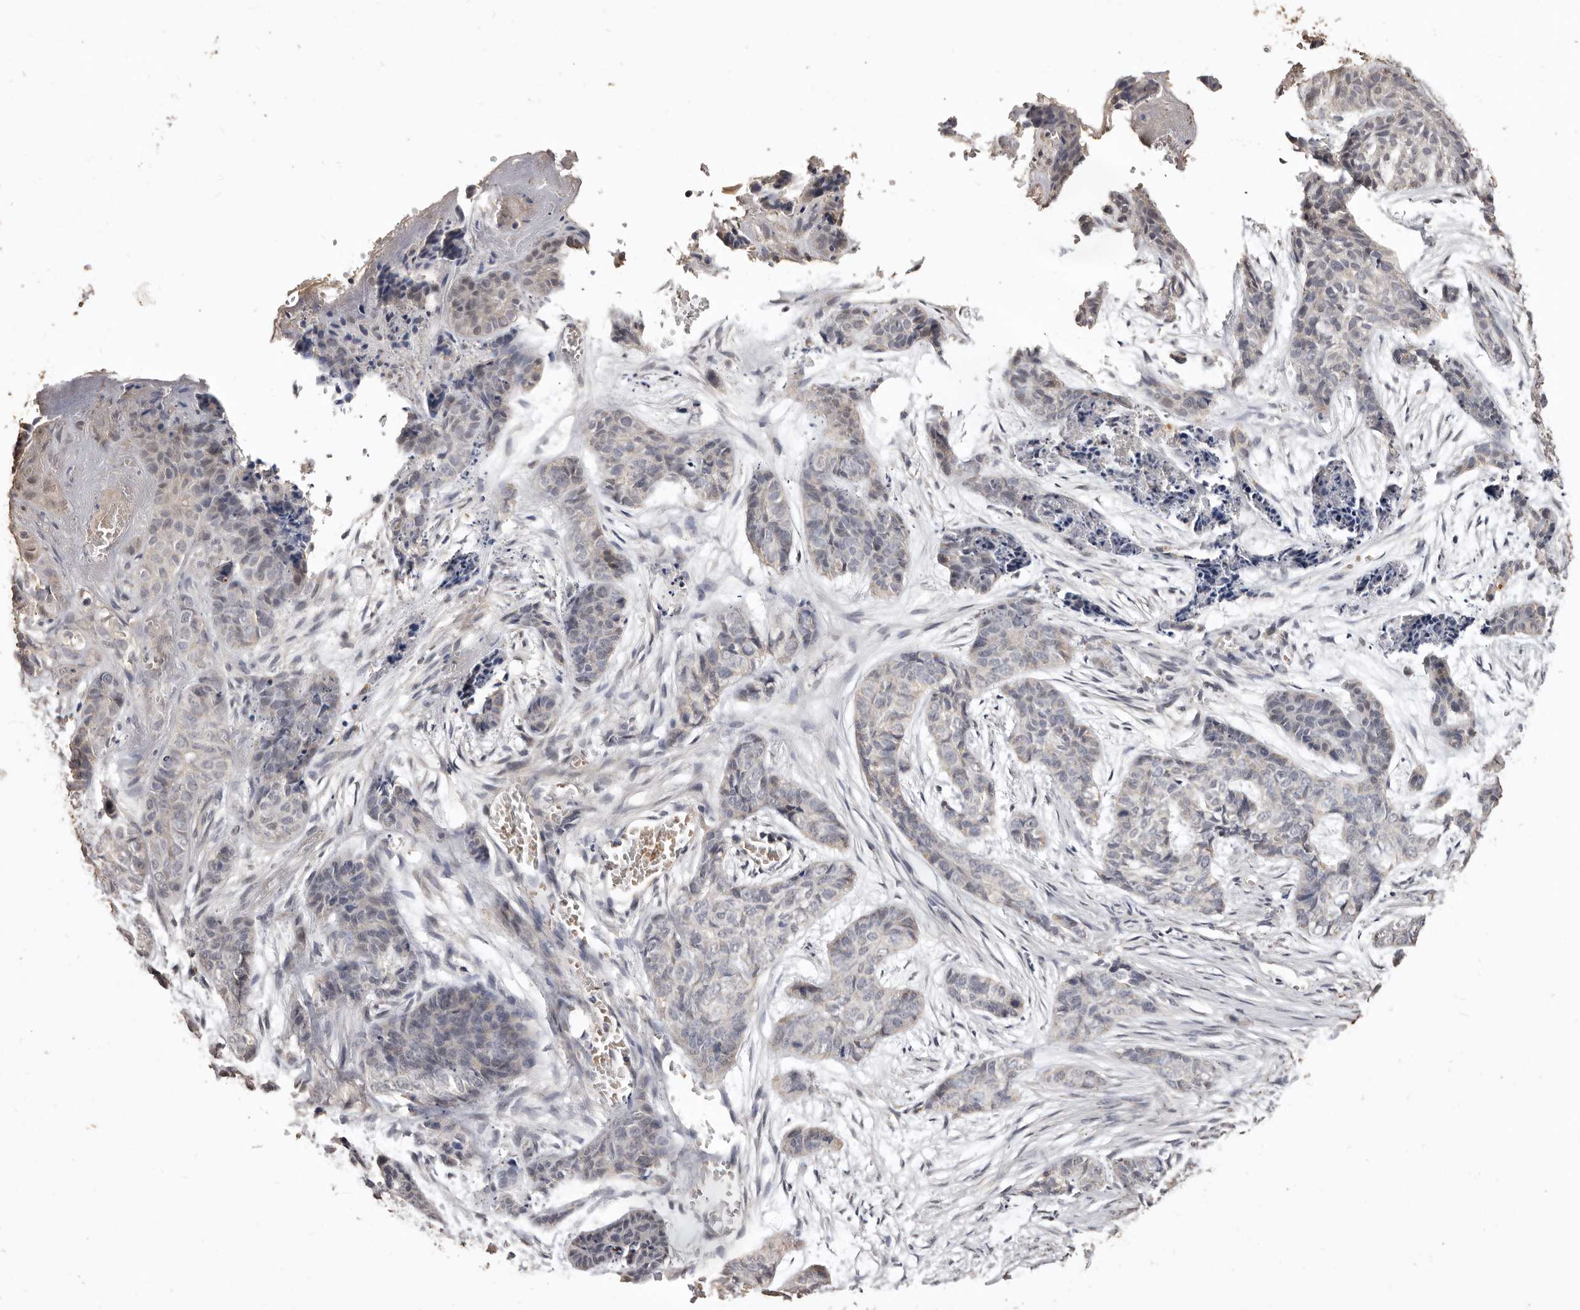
{"staining": {"intensity": "negative", "quantity": "none", "location": "none"}, "tissue": "skin cancer", "cell_type": "Tumor cells", "image_type": "cancer", "snomed": [{"axis": "morphology", "description": "Basal cell carcinoma"}, {"axis": "topography", "description": "Skin"}], "caption": "High magnification brightfield microscopy of skin basal cell carcinoma stained with DAB (3,3'-diaminobenzidine) (brown) and counterstained with hematoxylin (blue): tumor cells show no significant staining. Brightfield microscopy of immunohistochemistry stained with DAB (3,3'-diaminobenzidine) (brown) and hematoxylin (blue), captured at high magnification.", "gene": "INAVA", "patient": {"sex": "female", "age": 64}}